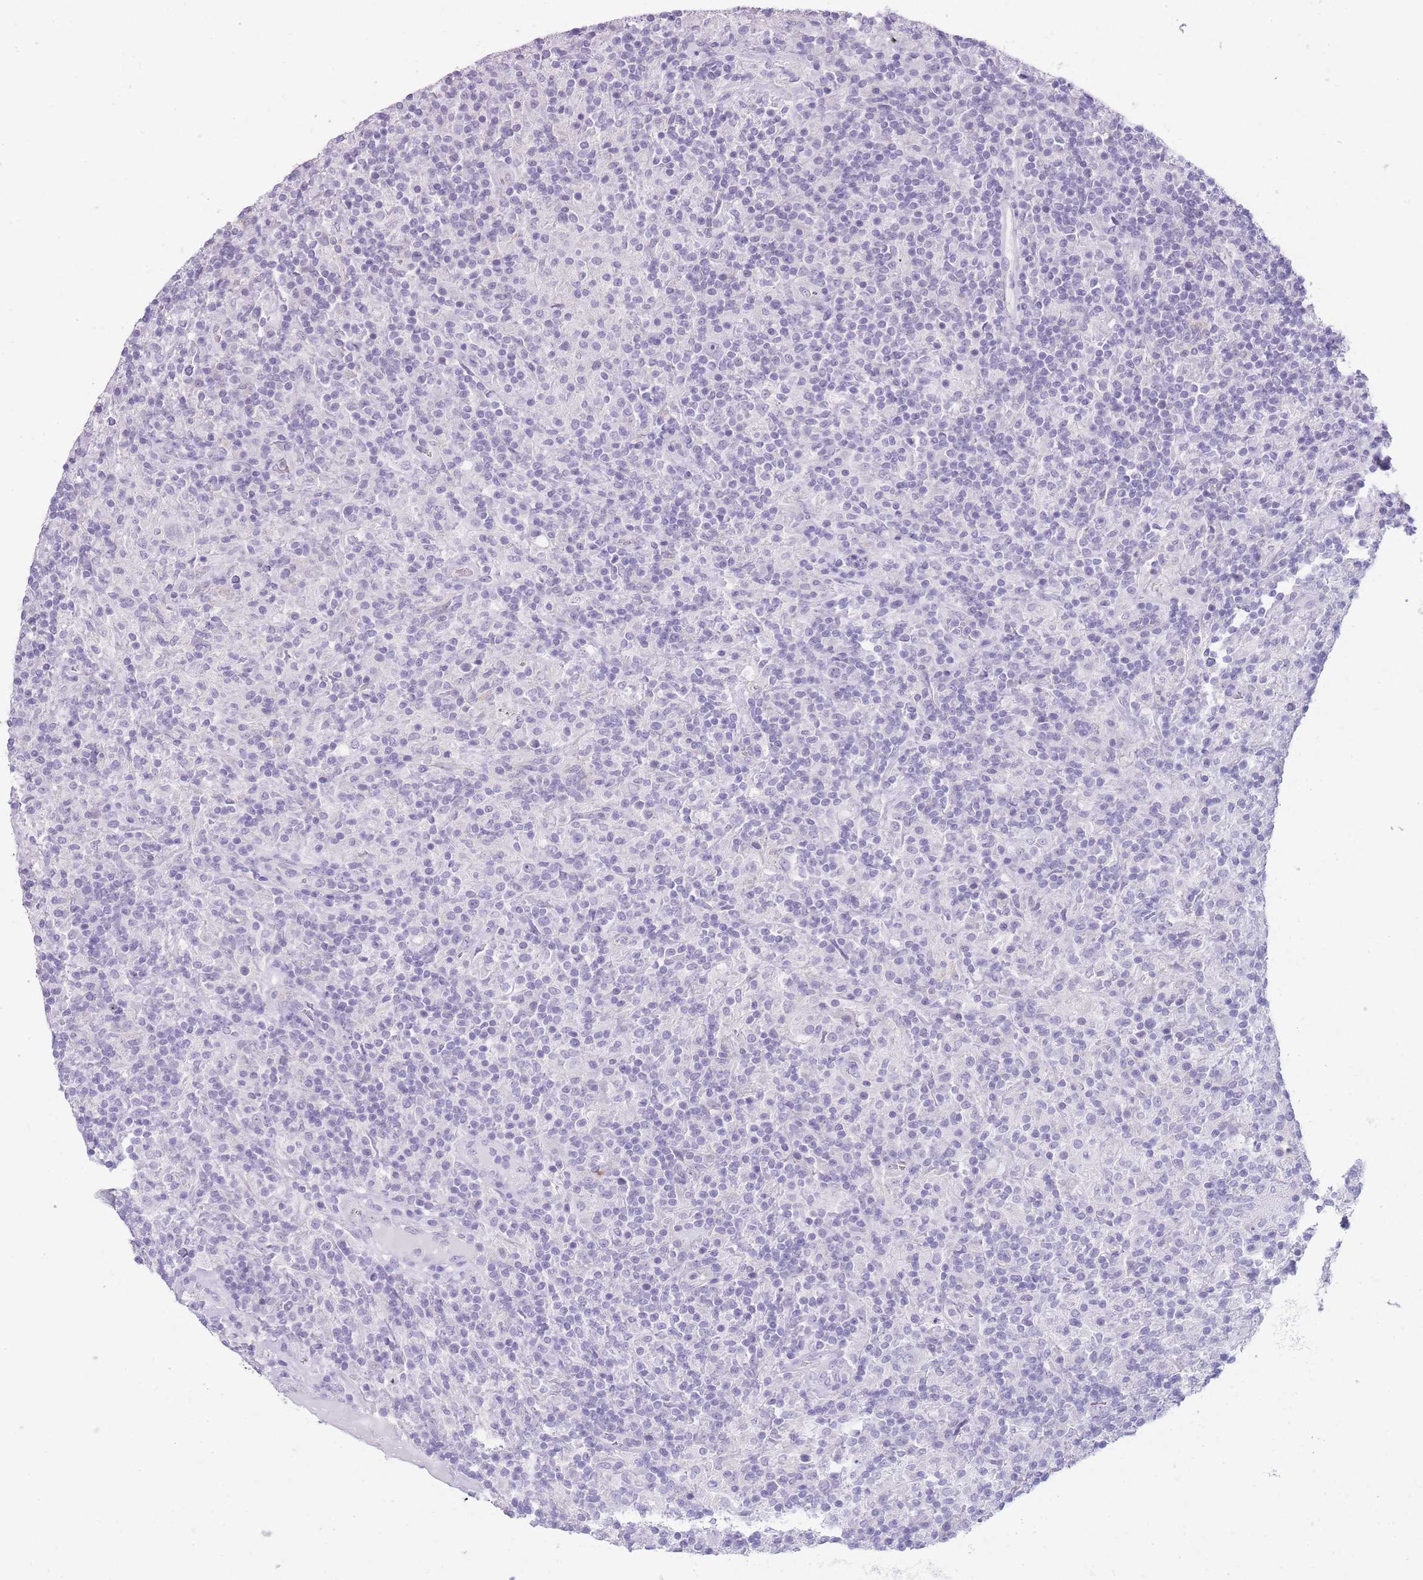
{"staining": {"intensity": "negative", "quantity": "none", "location": "none"}, "tissue": "lymphoma", "cell_type": "Tumor cells", "image_type": "cancer", "snomed": [{"axis": "morphology", "description": "Hodgkin's disease, NOS"}, {"axis": "topography", "description": "Lymph node"}], "caption": "High magnification brightfield microscopy of Hodgkin's disease stained with DAB (brown) and counterstained with hematoxylin (blue): tumor cells show no significant staining.", "gene": "DCANP1", "patient": {"sex": "male", "age": 70}}